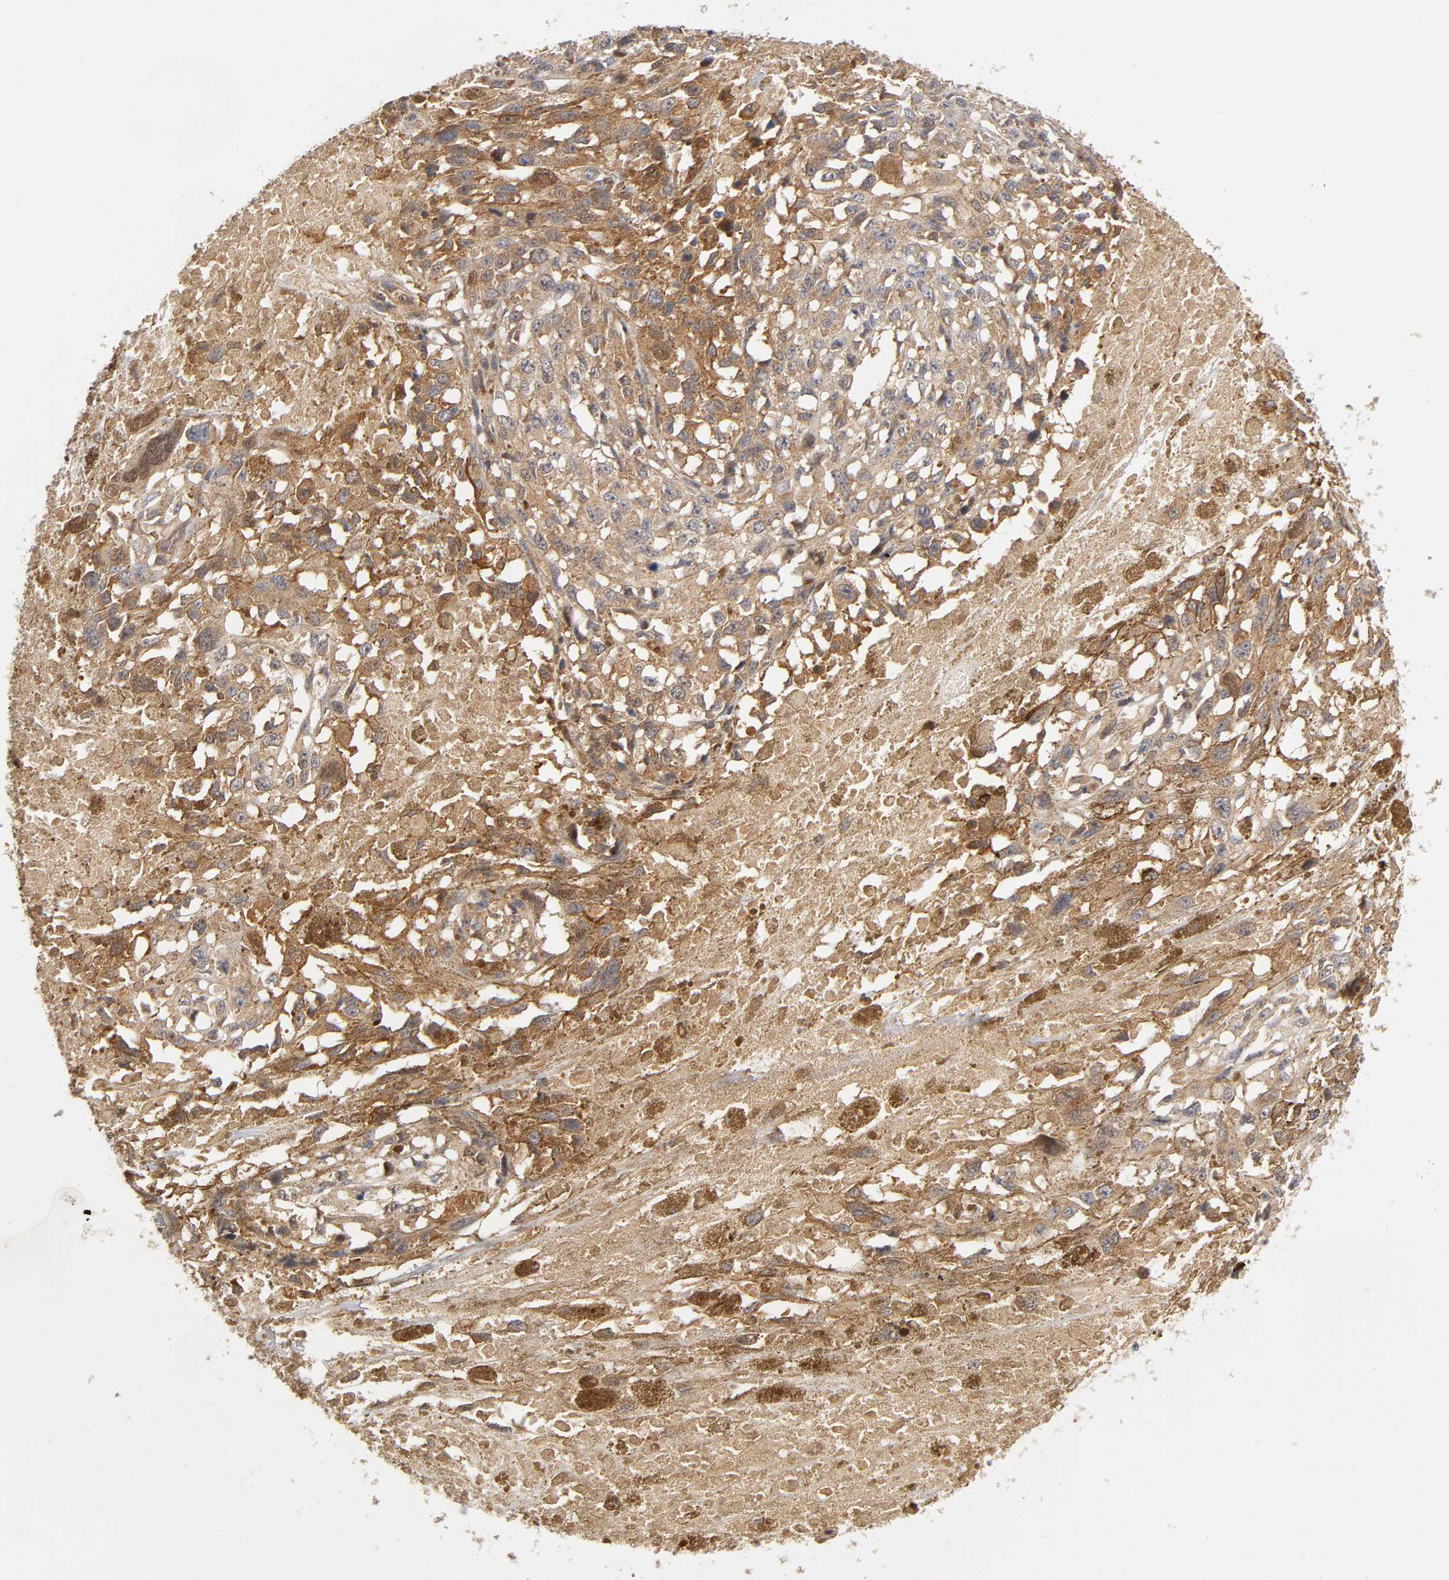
{"staining": {"intensity": "moderate", "quantity": ">75%", "location": "cytoplasmic/membranous"}, "tissue": "melanoma", "cell_type": "Tumor cells", "image_type": "cancer", "snomed": [{"axis": "morphology", "description": "Malignant melanoma, Metastatic site"}, {"axis": "topography", "description": "Lymph node"}], "caption": "Human melanoma stained for a protein (brown) exhibits moderate cytoplasmic/membranous positive positivity in about >75% of tumor cells.", "gene": "PAFAH1B1", "patient": {"sex": "male", "age": 59}}